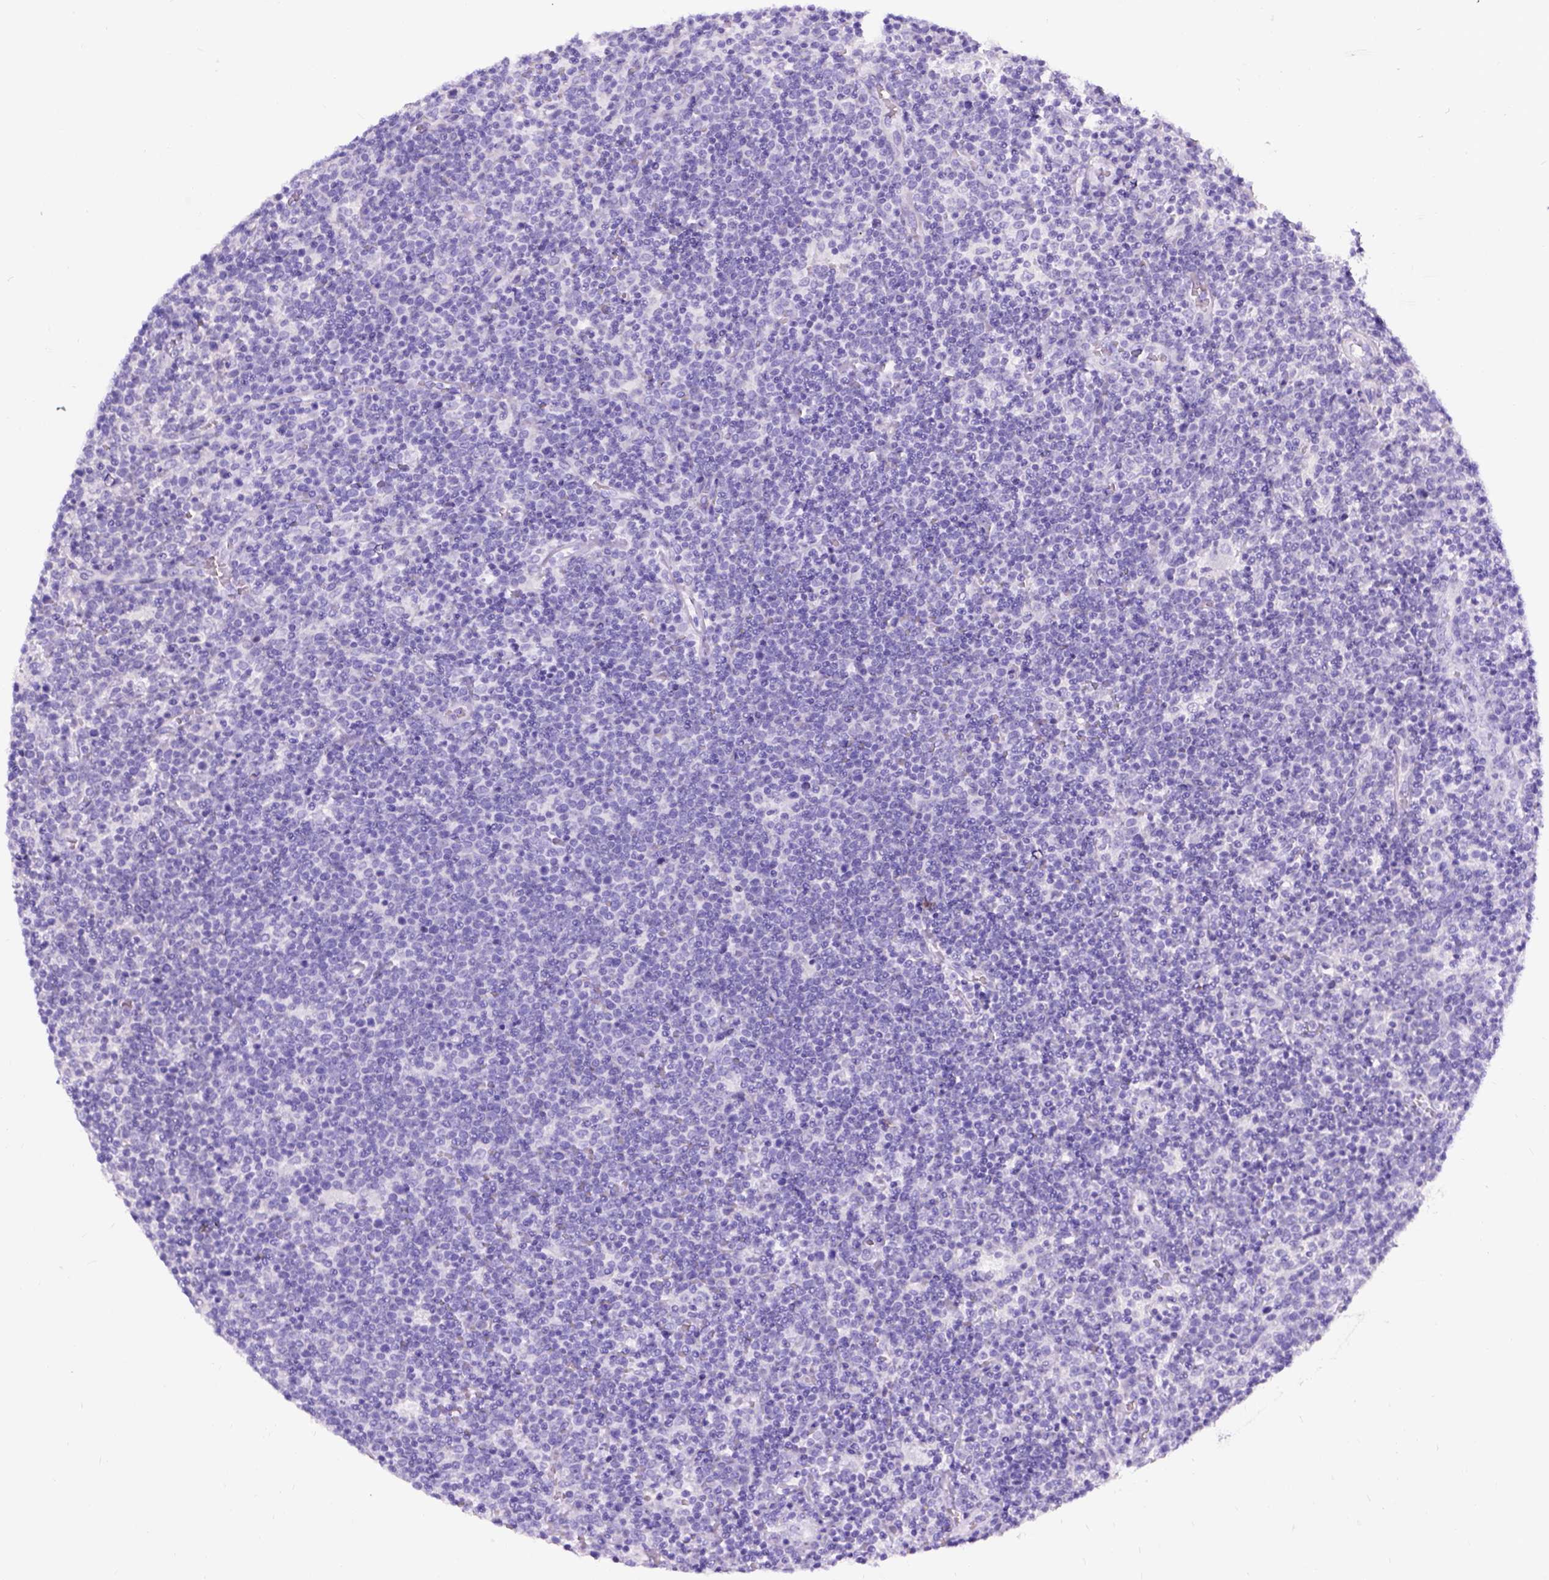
{"staining": {"intensity": "negative", "quantity": "none", "location": "none"}, "tissue": "lymphoma", "cell_type": "Tumor cells", "image_type": "cancer", "snomed": [{"axis": "morphology", "description": "Malignant lymphoma, non-Hodgkin's type, High grade"}, {"axis": "topography", "description": "Lymph node"}], "caption": "Immunohistochemistry micrograph of human lymphoma stained for a protein (brown), which displays no expression in tumor cells. (DAB (3,3'-diaminobenzidine) immunohistochemistry visualized using brightfield microscopy, high magnification).", "gene": "C7orf57", "patient": {"sex": "male", "age": 61}}